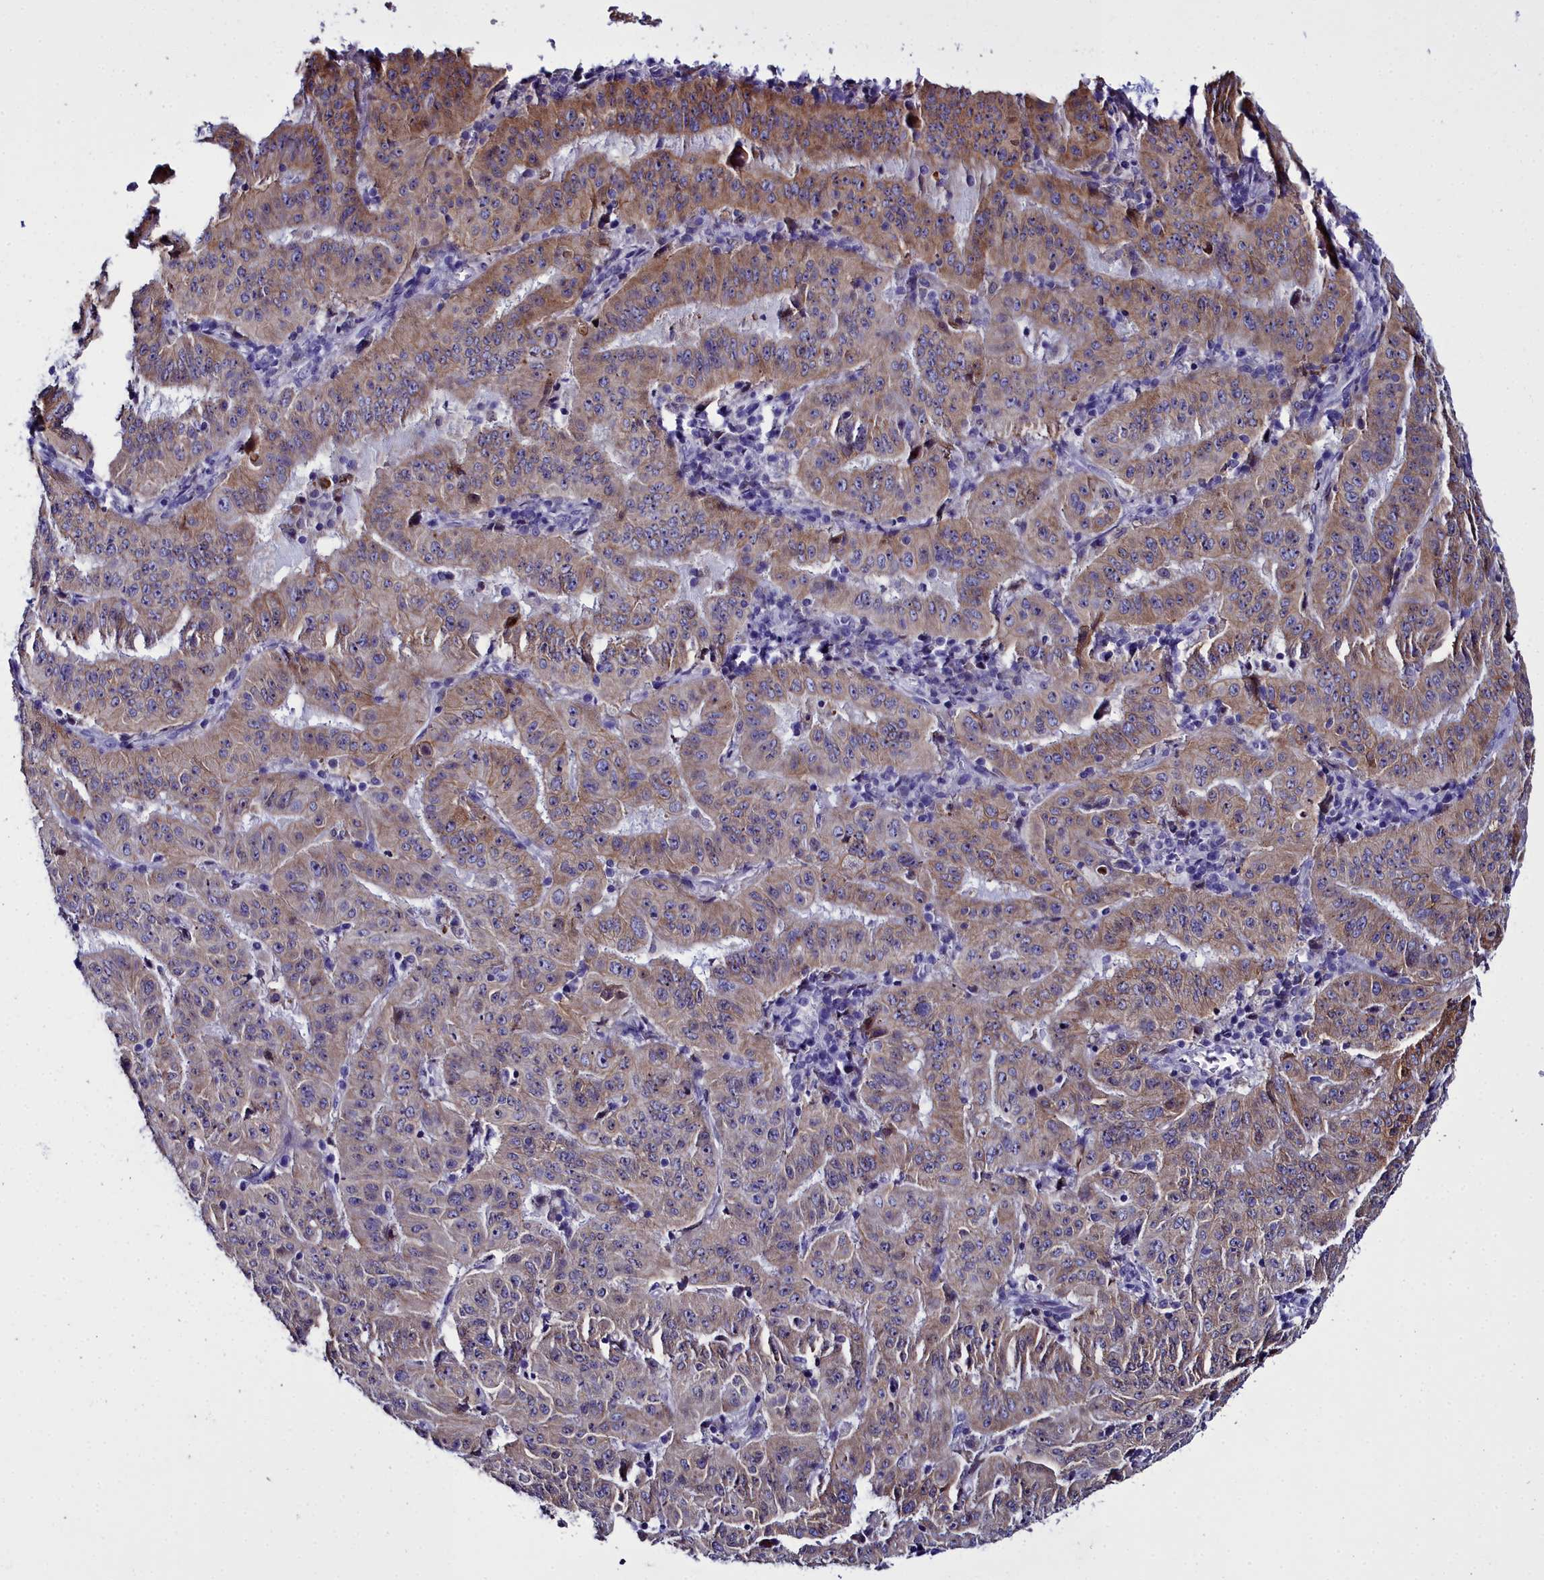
{"staining": {"intensity": "moderate", "quantity": ">75%", "location": "cytoplasmic/membranous"}, "tissue": "pancreatic cancer", "cell_type": "Tumor cells", "image_type": "cancer", "snomed": [{"axis": "morphology", "description": "Adenocarcinoma, NOS"}, {"axis": "topography", "description": "Pancreas"}], "caption": "High-magnification brightfield microscopy of pancreatic adenocarcinoma stained with DAB (brown) and counterstained with hematoxylin (blue). tumor cells exhibit moderate cytoplasmic/membranous staining is present in approximately>75% of cells.", "gene": "ELAPOR2", "patient": {"sex": "male", "age": 63}}